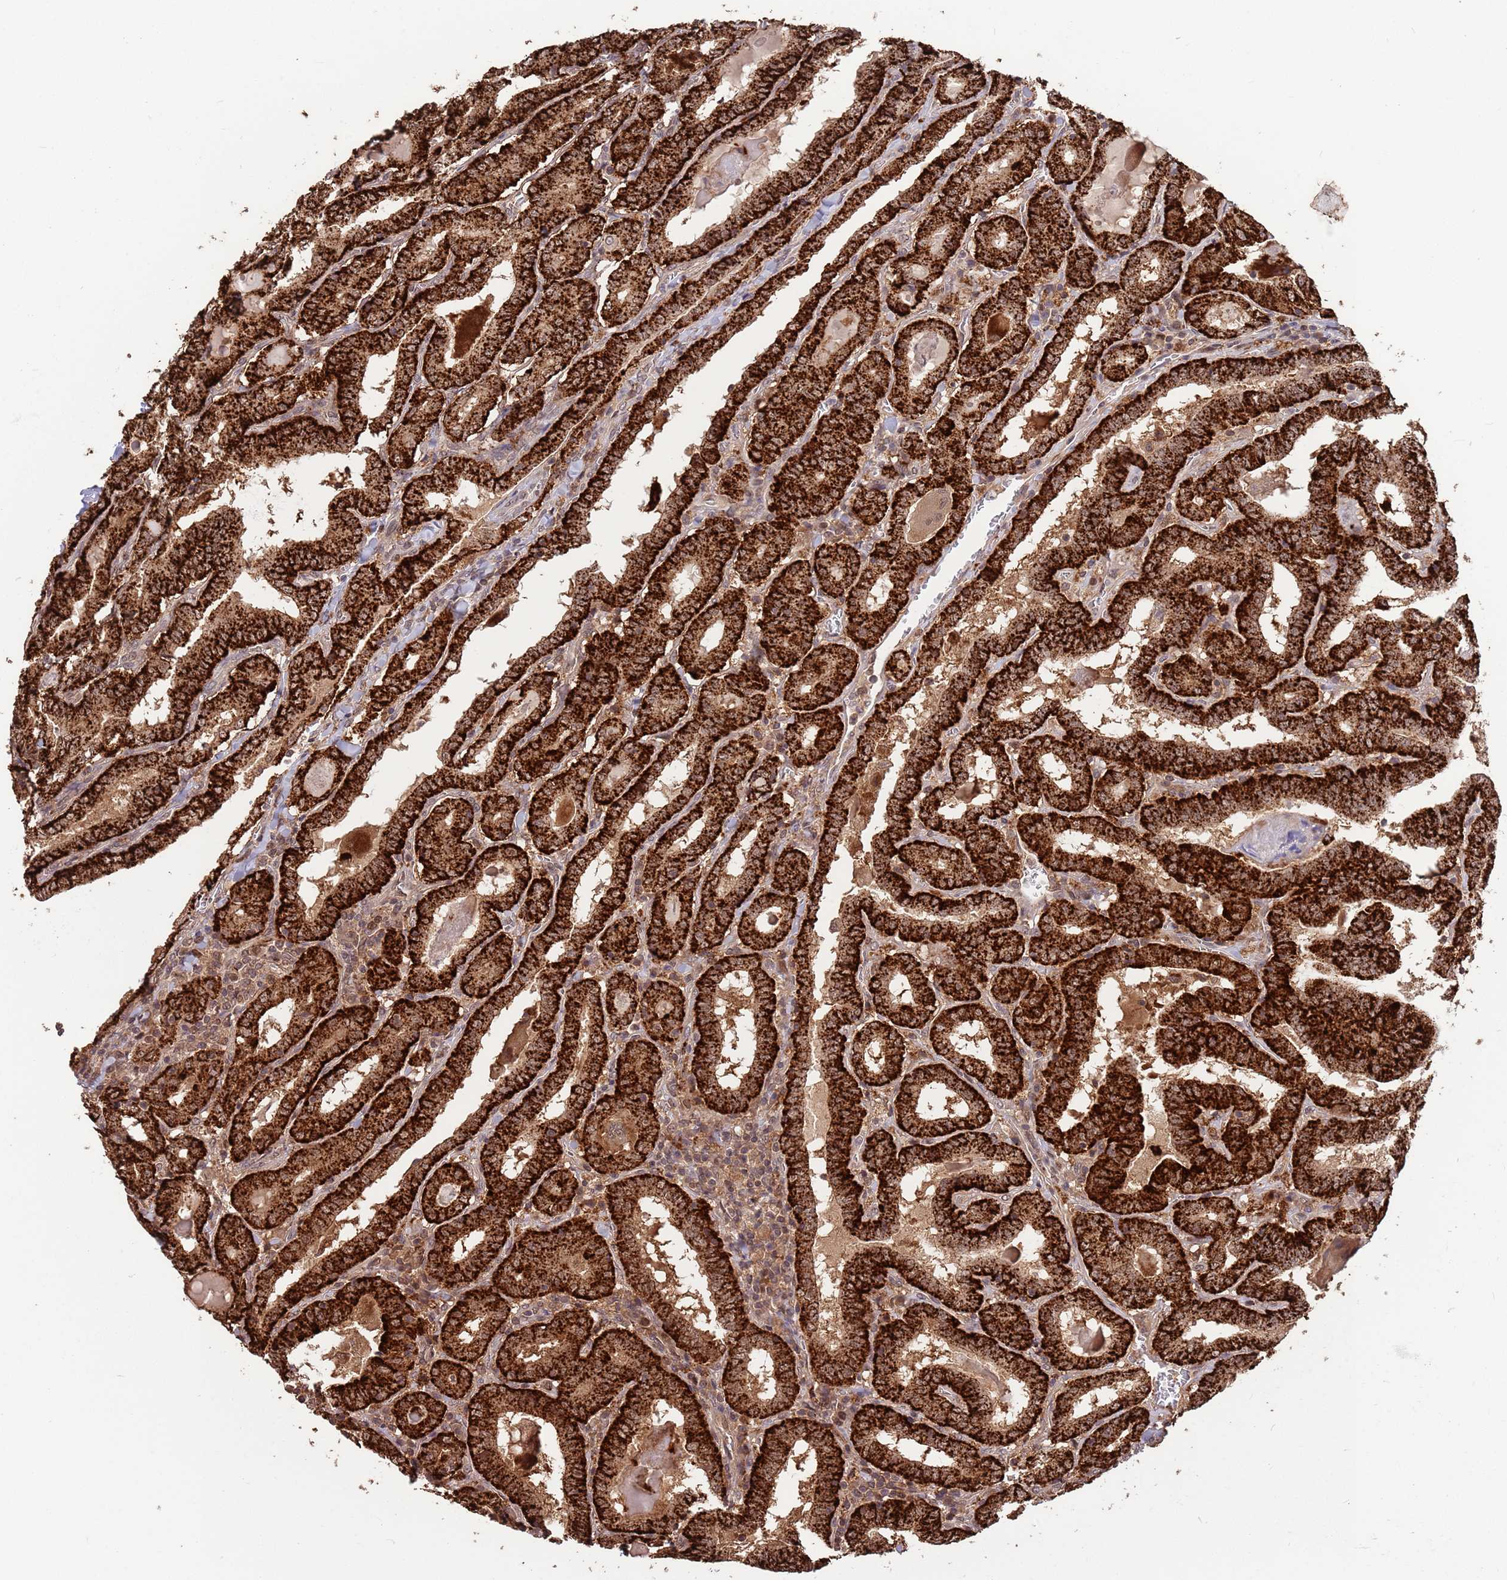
{"staining": {"intensity": "strong", "quantity": ">75%", "location": "cytoplasmic/membranous"}, "tissue": "thyroid cancer", "cell_type": "Tumor cells", "image_type": "cancer", "snomed": [{"axis": "morphology", "description": "Papillary adenocarcinoma, NOS"}, {"axis": "topography", "description": "Thyroid gland"}], "caption": "IHC (DAB) staining of papillary adenocarcinoma (thyroid) exhibits strong cytoplasmic/membranous protein positivity in about >75% of tumor cells.", "gene": "SALL1", "patient": {"sex": "female", "age": 72}}